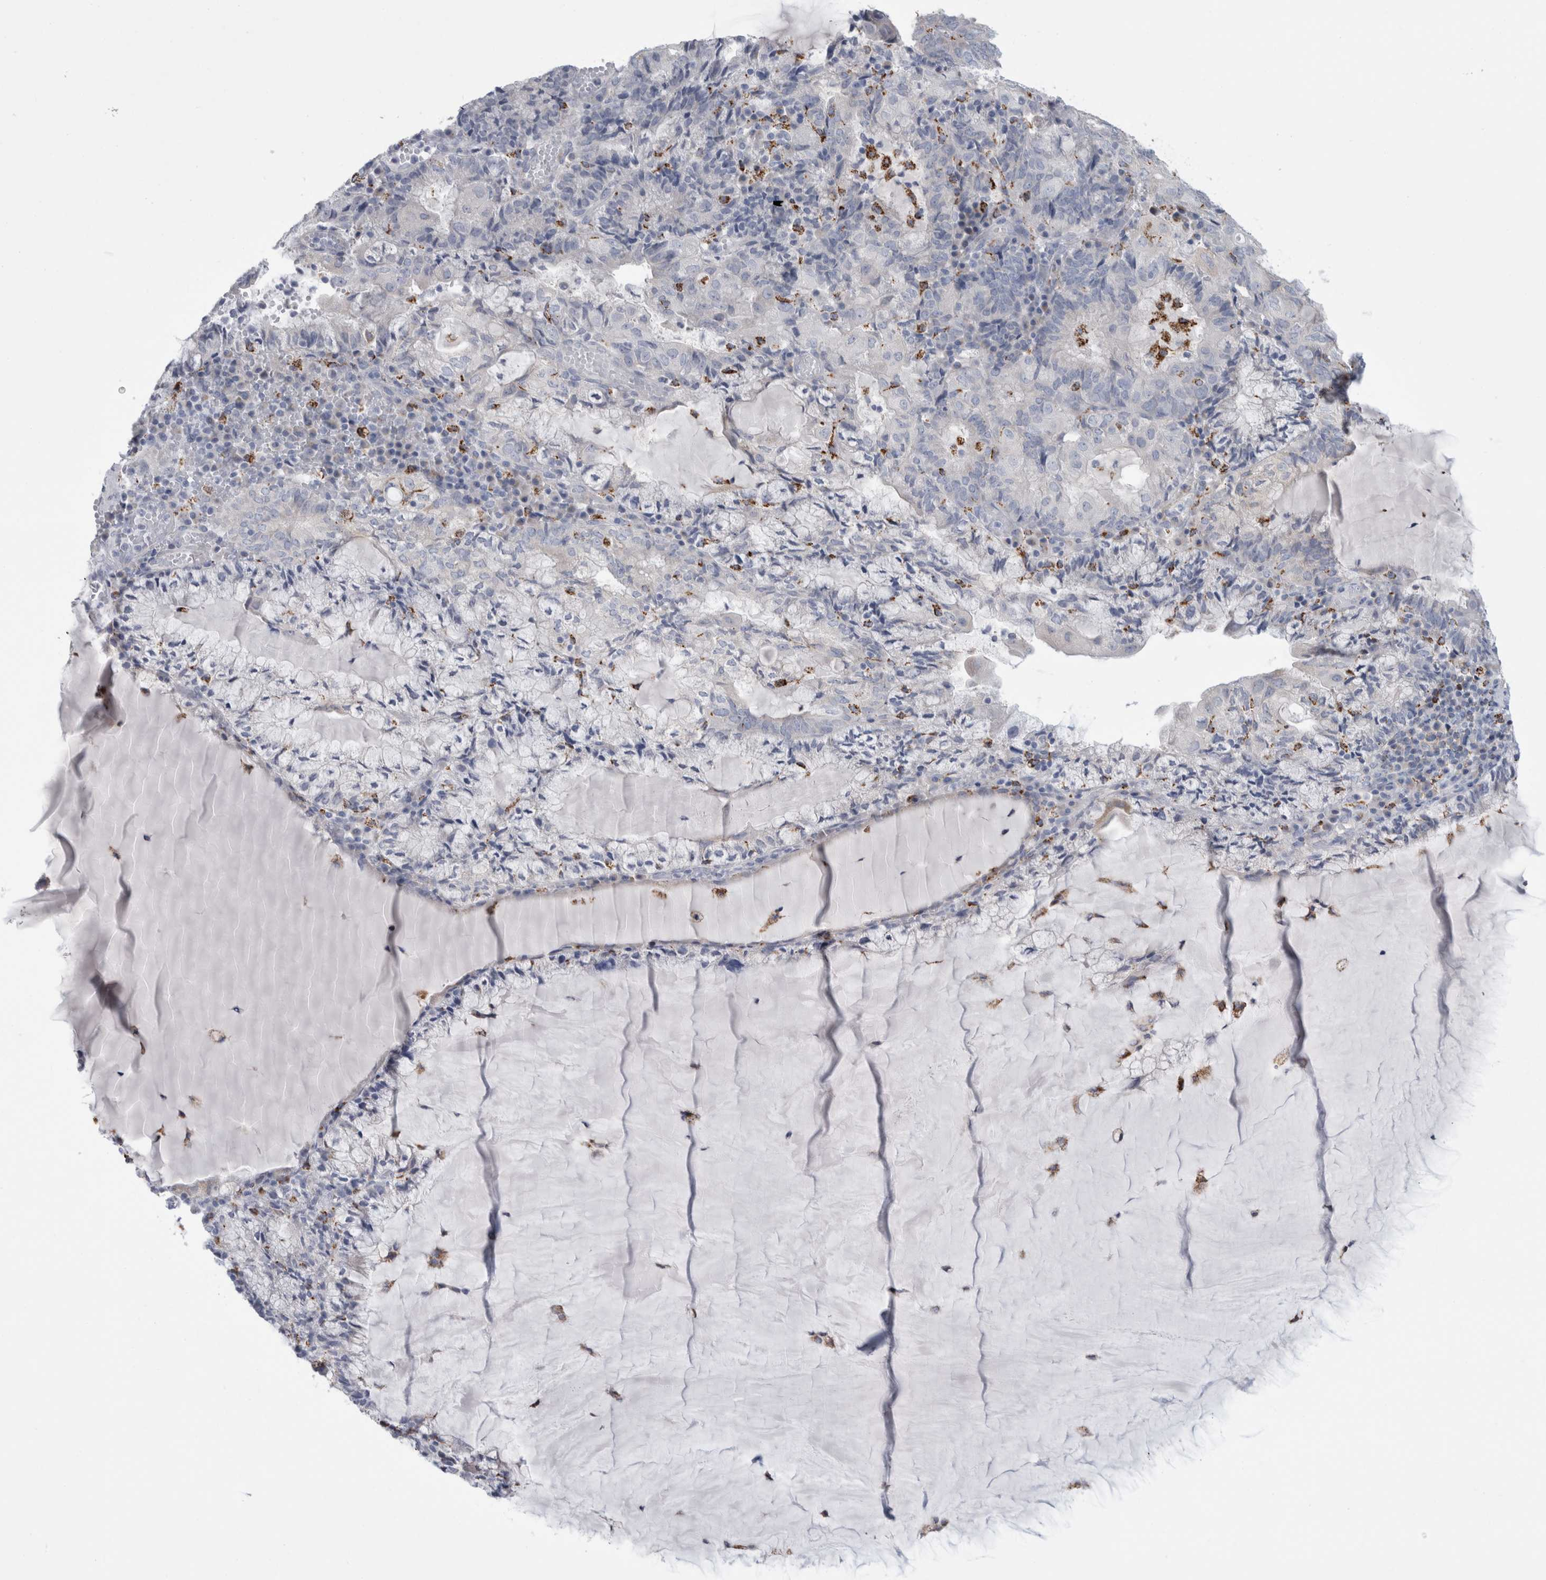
{"staining": {"intensity": "moderate", "quantity": "<25%", "location": "cytoplasmic/membranous"}, "tissue": "endometrial cancer", "cell_type": "Tumor cells", "image_type": "cancer", "snomed": [{"axis": "morphology", "description": "Adenocarcinoma, NOS"}, {"axis": "topography", "description": "Endometrium"}], "caption": "The photomicrograph shows staining of endometrial cancer, revealing moderate cytoplasmic/membranous protein staining (brown color) within tumor cells.", "gene": "GATM", "patient": {"sex": "female", "age": 81}}